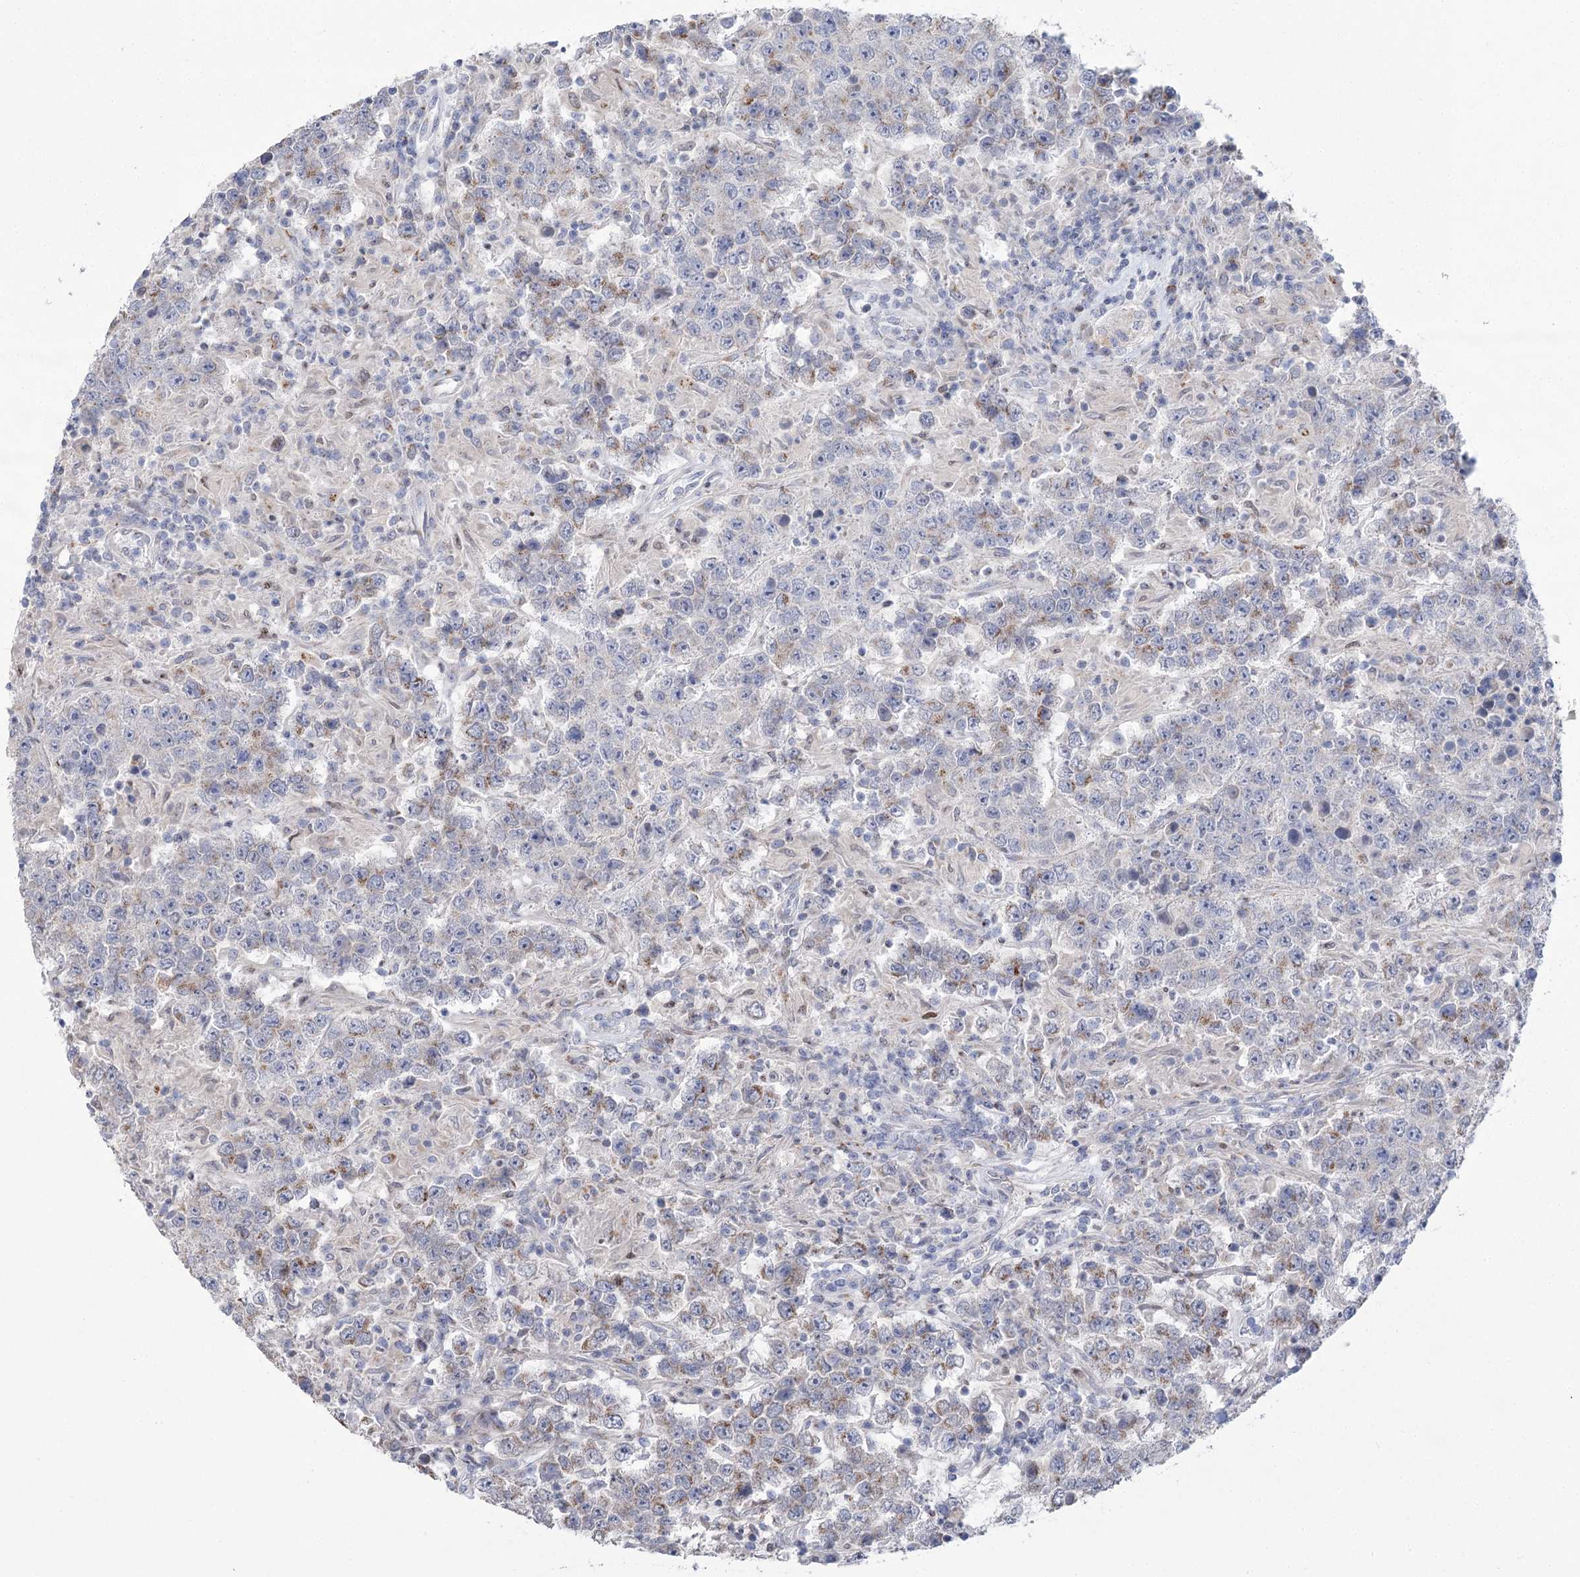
{"staining": {"intensity": "weak", "quantity": "25%-75%", "location": "cytoplasmic/membranous"}, "tissue": "testis cancer", "cell_type": "Tumor cells", "image_type": "cancer", "snomed": [{"axis": "morphology", "description": "Normal tissue, NOS"}, {"axis": "morphology", "description": "Urothelial carcinoma, High grade"}, {"axis": "morphology", "description": "Seminoma, NOS"}, {"axis": "morphology", "description": "Carcinoma, Embryonal, NOS"}, {"axis": "topography", "description": "Urinary bladder"}, {"axis": "topography", "description": "Testis"}], "caption": "An image of testis cancer stained for a protein shows weak cytoplasmic/membranous brown staining in tumor cells.", "gene": "NME7", "patient": {"sex": "male", "age": 41}}